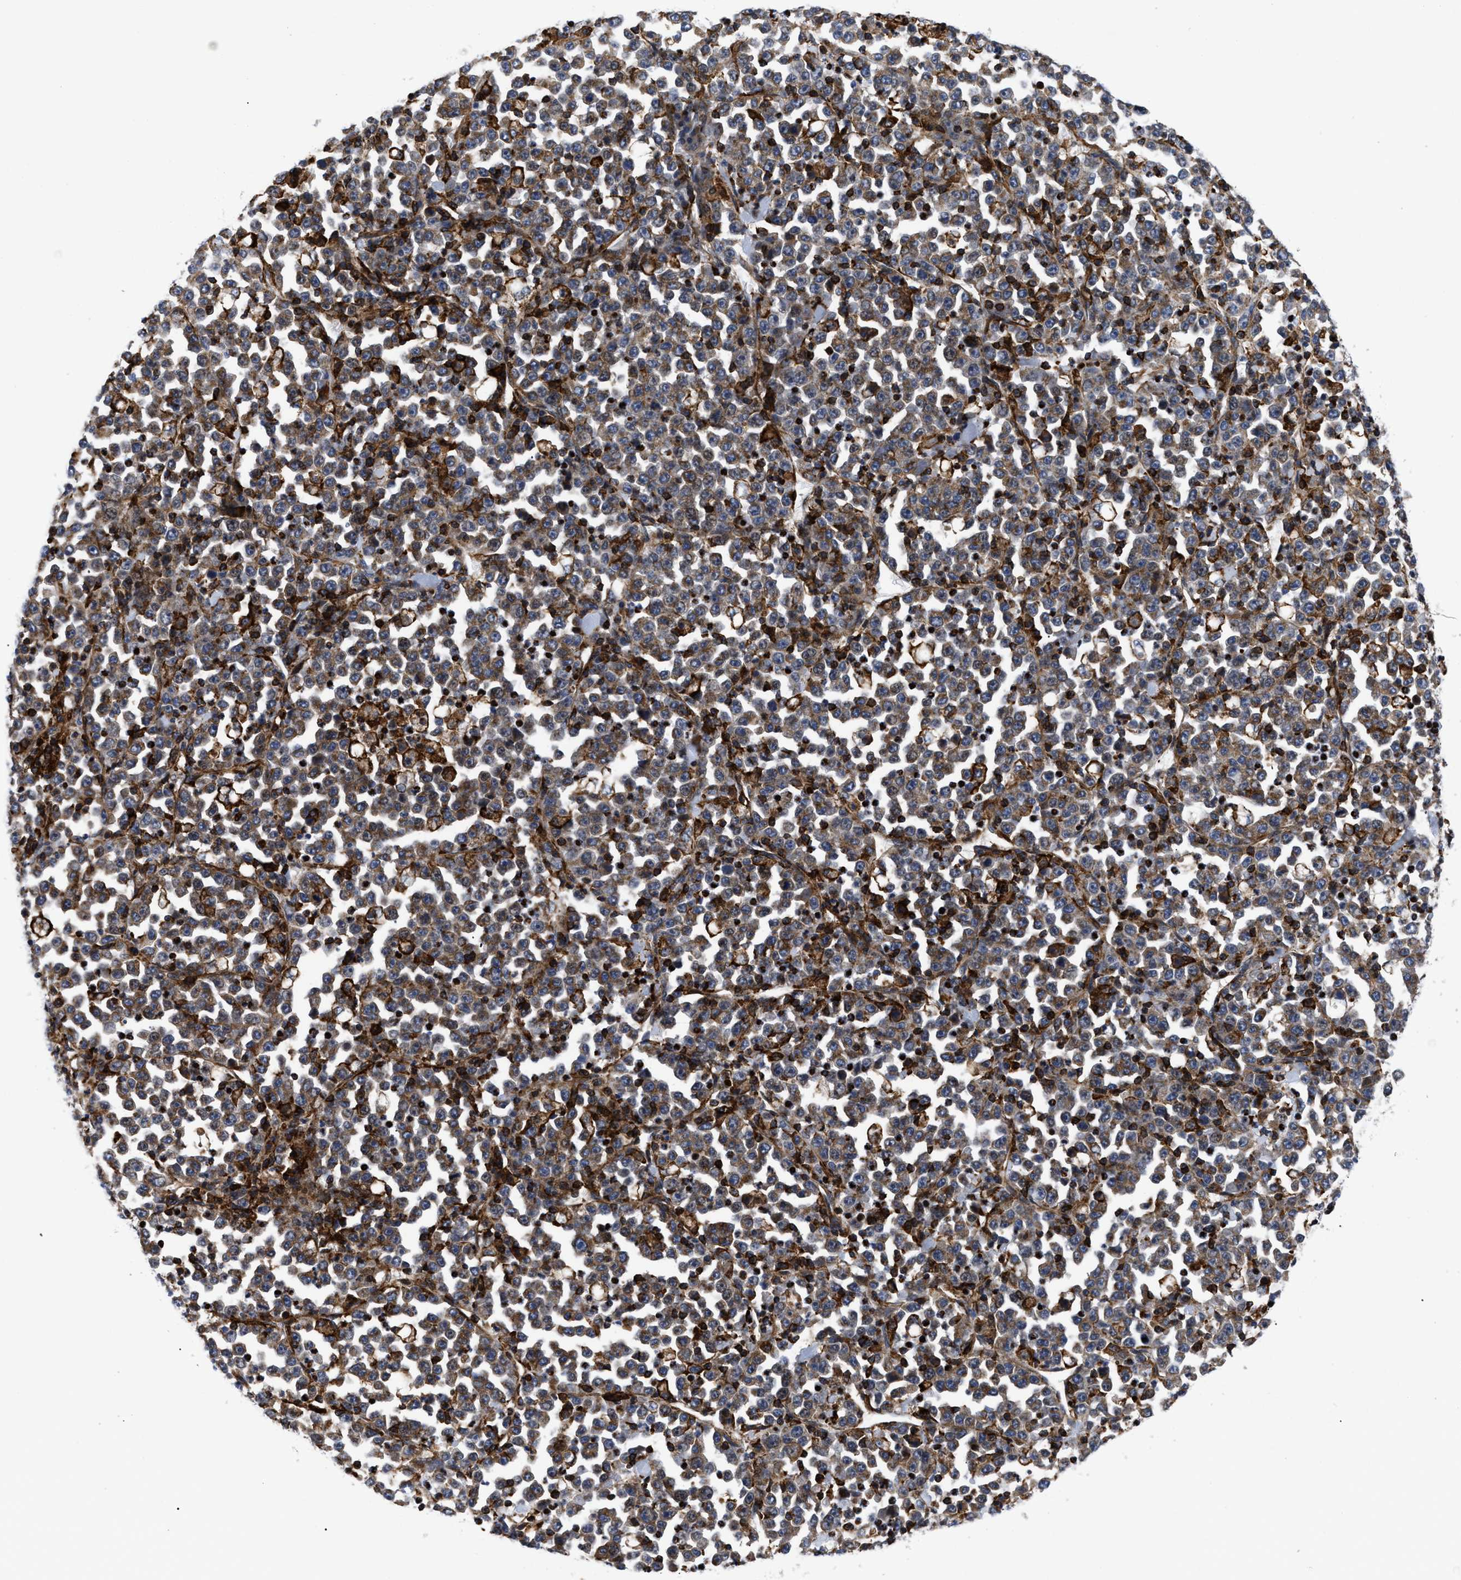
{"staining": {"intensity": "strong", "quantity": "25%-75%", "location": "cytoplasmic/membranous"}, "tissue": "stomach cancer", "cell_type": "Tumor cells", "image_type": "cancer", "snomed": [{"axis": "morphology", "description": "Normal tissue, NOS"}, {"axis": "morphology", "description": "Adenocarcinoma, NOS"}, {"axis": "topography", "description": "Stomach, upper"}, {"axis": "topography", "description": "Stomach"}], "caption": "A high amount of strong cytoplasmic/membranous expression is identified in approximately 25%-75% of tumor cells in adenocarcinoma (stomach) tissue.", "gene": "SPAST", "patient": {"sex": "male", "age": 59}}